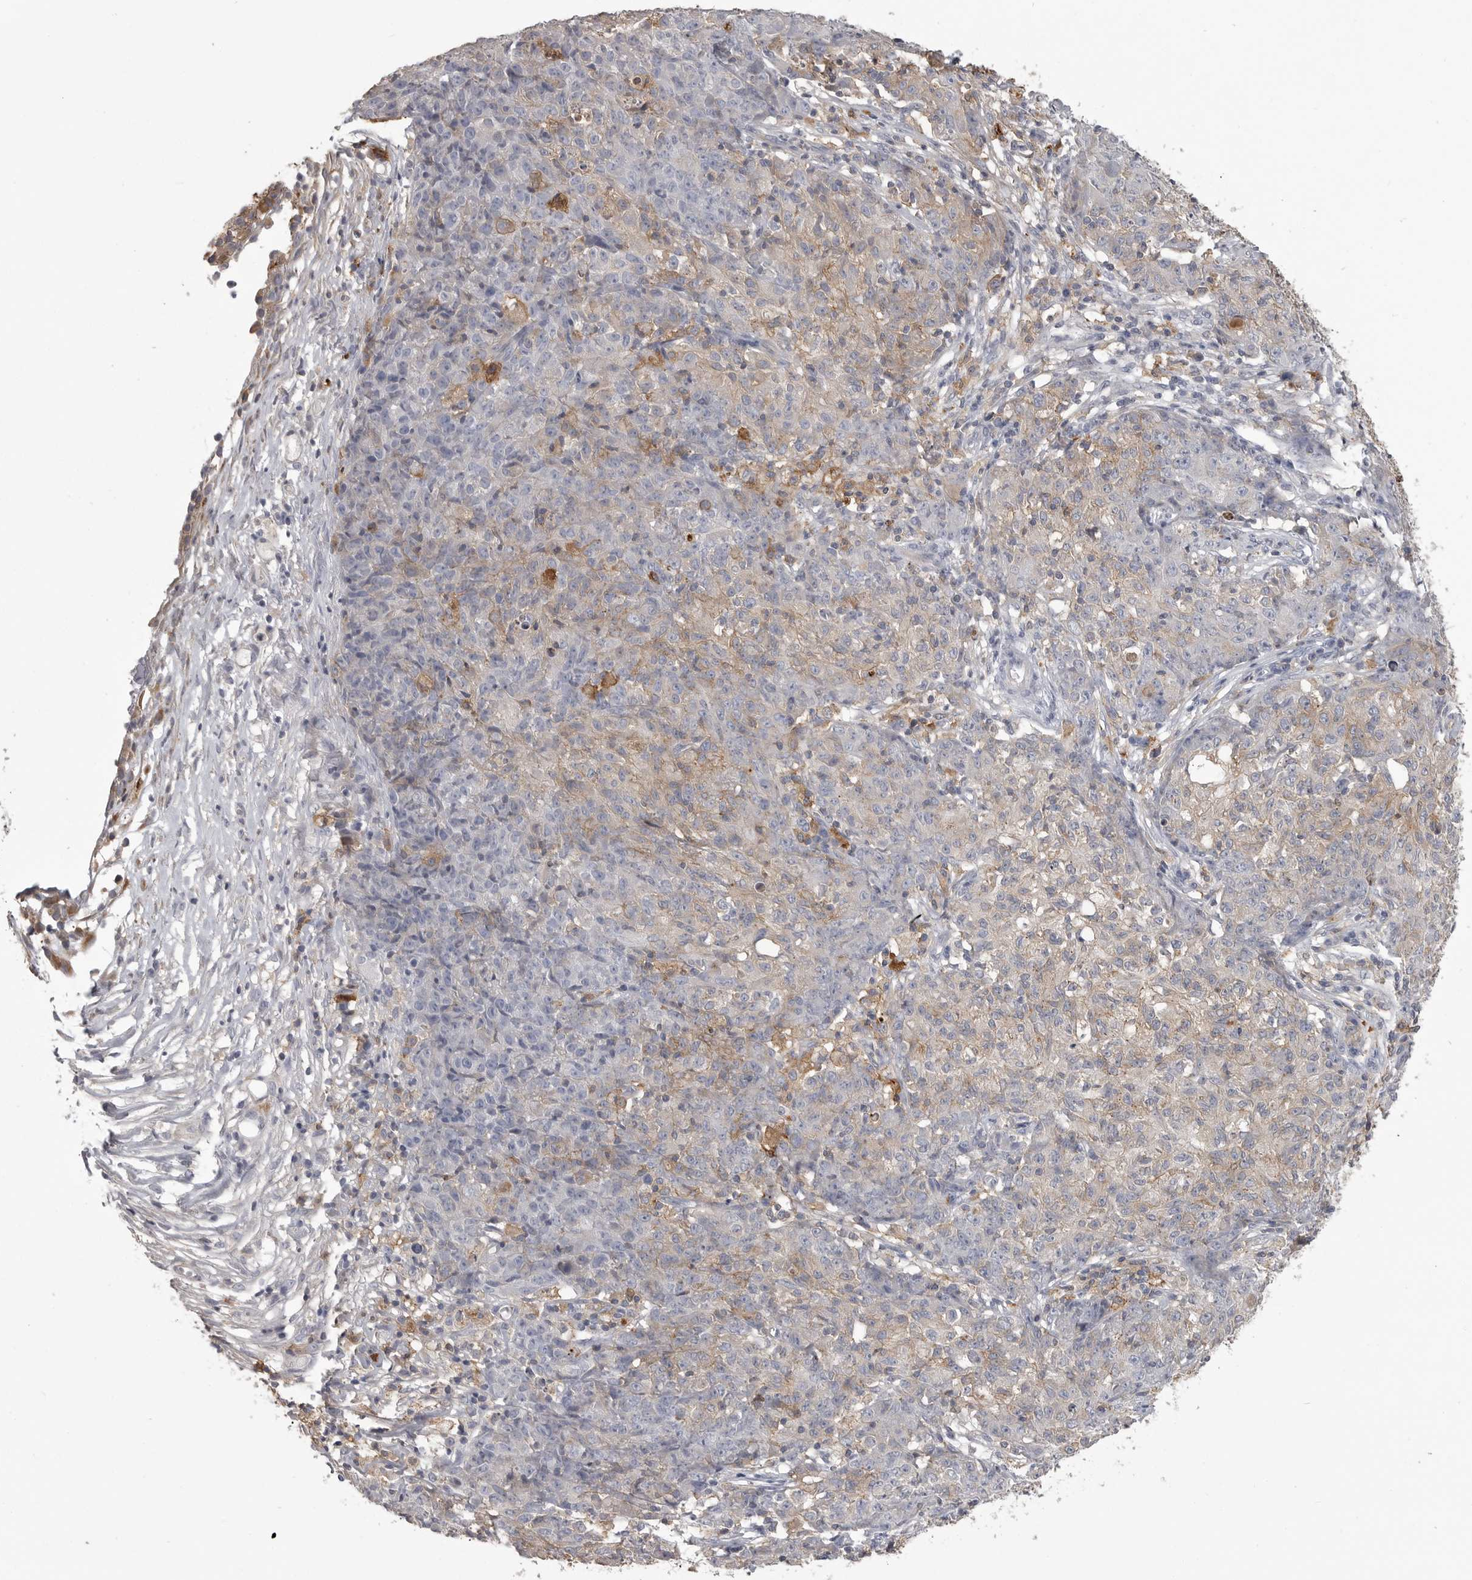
{"staining": {"intensity": "weak", "quantity": "<25%", "location": "cytoplasmic/membranous"}, "tissue": "ovarian cancer", "cell_type": "Tumor cells", "image_type": "cancer", "snomed": [{"axis": "morphology", "description": "Carcinoma, endometroid"}, {"axis": "topography", "description": "Ovary"}], "caption": "The photomicrograph exhibits no staining of tumor cells in ovarian endometroid carcinoma.", "gene": "CMTM6", "patient": {"sex": "female", "age": 42}}